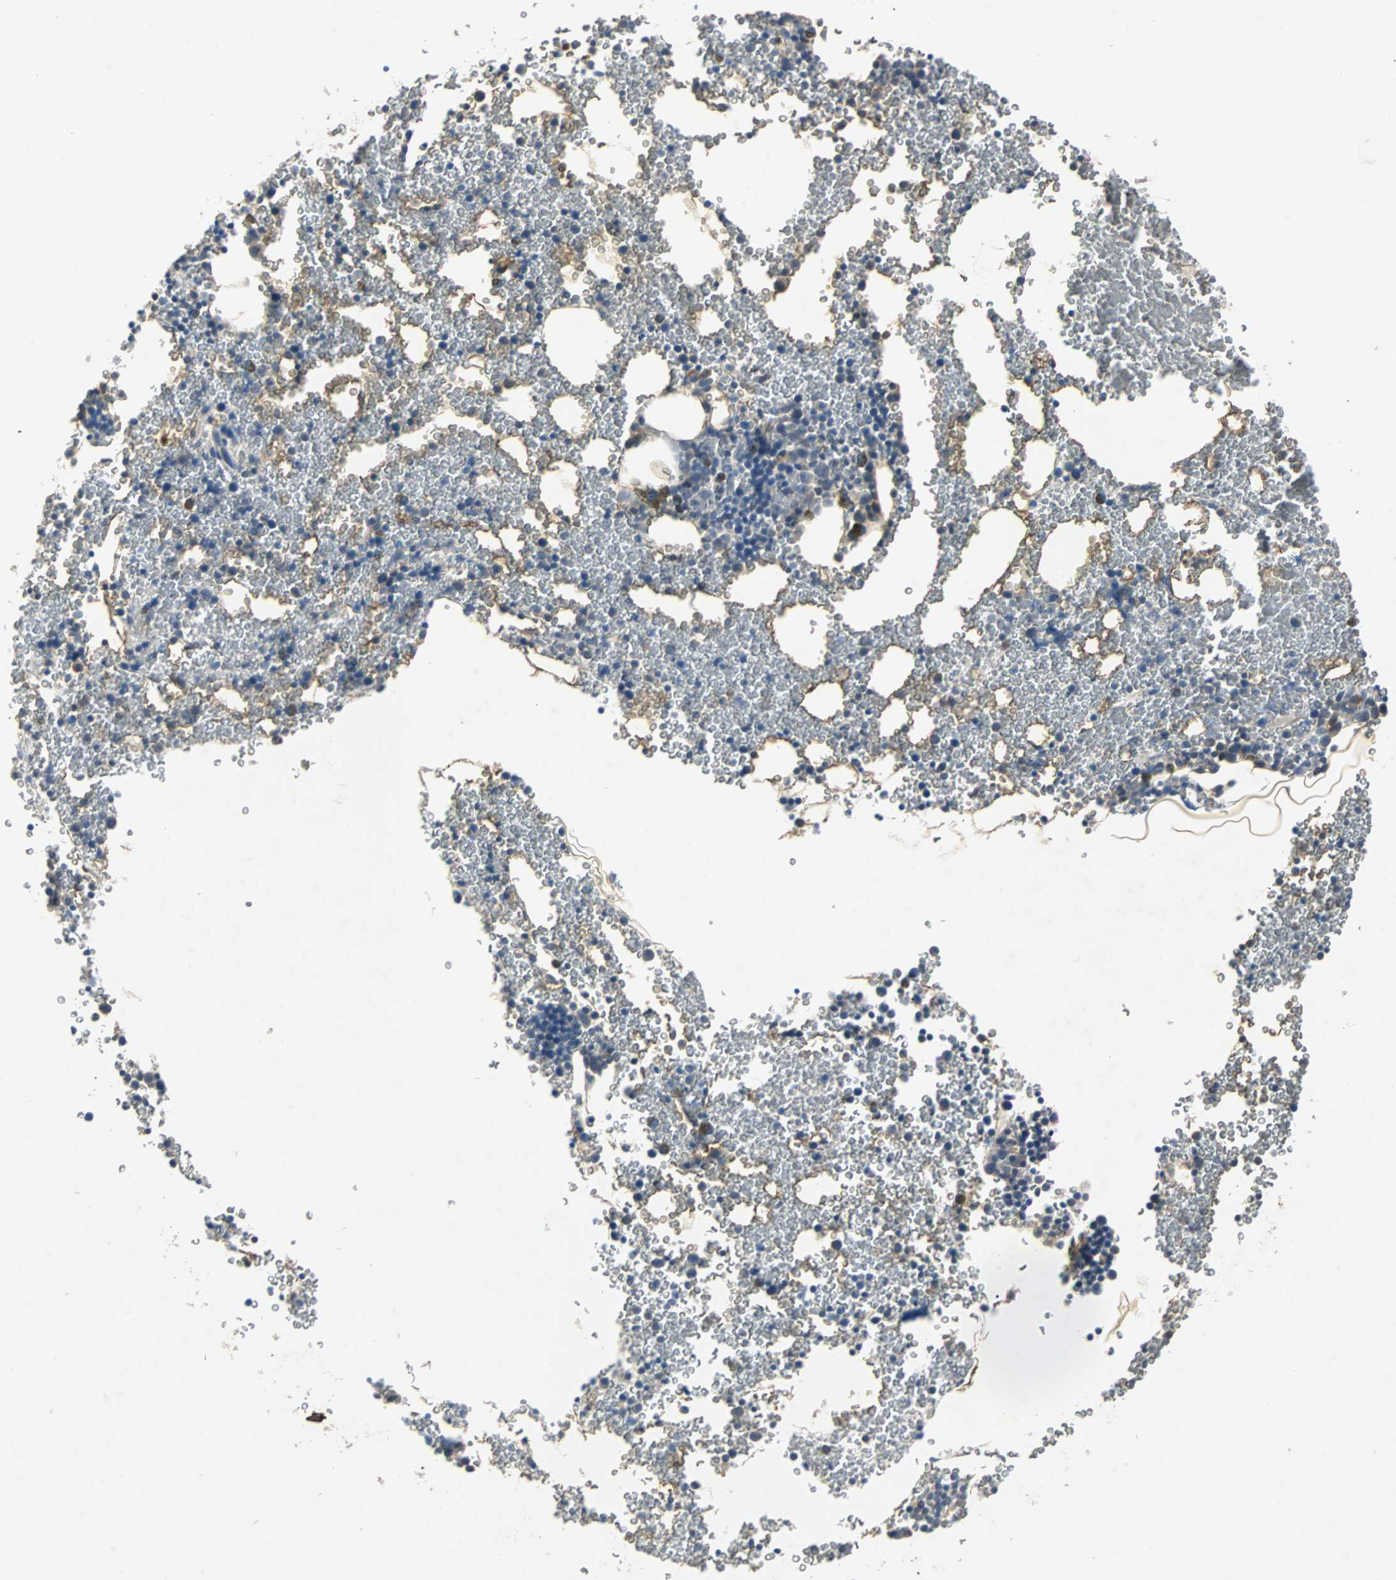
{"staining": {"intensity": "moderate", "quantity": "<25%", "location": "cytoplasmic/membranous"}, "tissue": "bone marrow", "cell_type": "Hematopoietic cells", "image_type": "normal", "snomed": [{"axis": "morphology", "description": "Normal tissue, NOS"}, {"axis": "morphology", "description": "Inflammation, NOS"}, {"axis": "topography", "description": "Bone marrow"}], "caption": "Hematopoietic cells exhibit low levels of moderate cytoplasmic/membranous staining in approximately <25% of cells in benign human bone marrow.", "gene": "CMC2", "patient": {"sex": "male", "age": 22}}